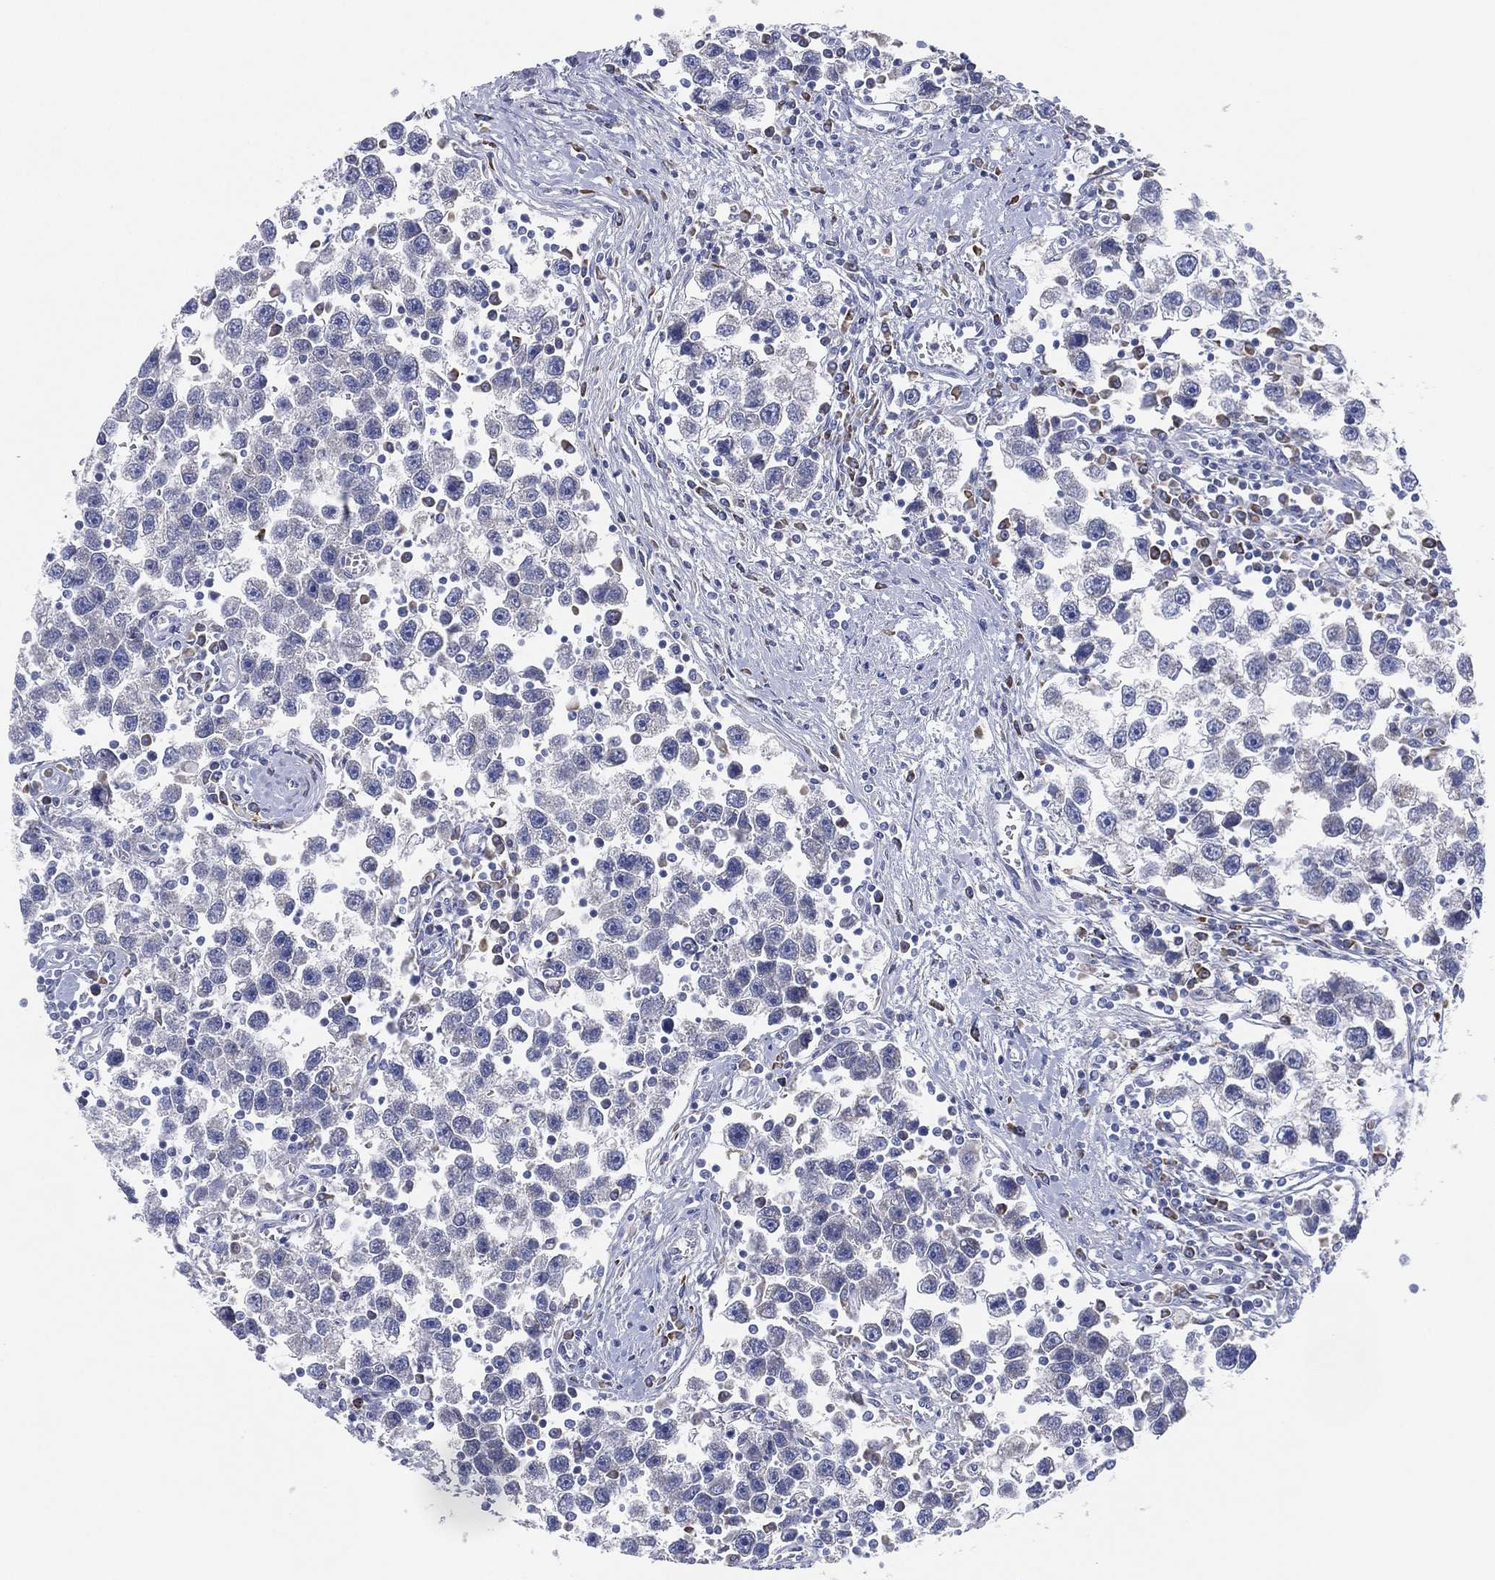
{"staining": {"intensity": "negative", "quantity": "none", "location": "none"}, "tissue": "testis cancer", "cell_type": "Tumor cells", "image_type": "cancer", "snomed": [{"axis": "morphology", "description": "Seminoma, NOS"}, {"axis": "topography", "description": "Testis"}], "caption": "Tumor cells are negative for protein expression in human testis seminoma. The staining was performed using DAB to visualize the protein expression in brown, while the nuclei were stained in blue with hematoxylin (Magnification: 20x).", "gene": "TMEM40", "patient": {"sex": "male", "age": 30}}